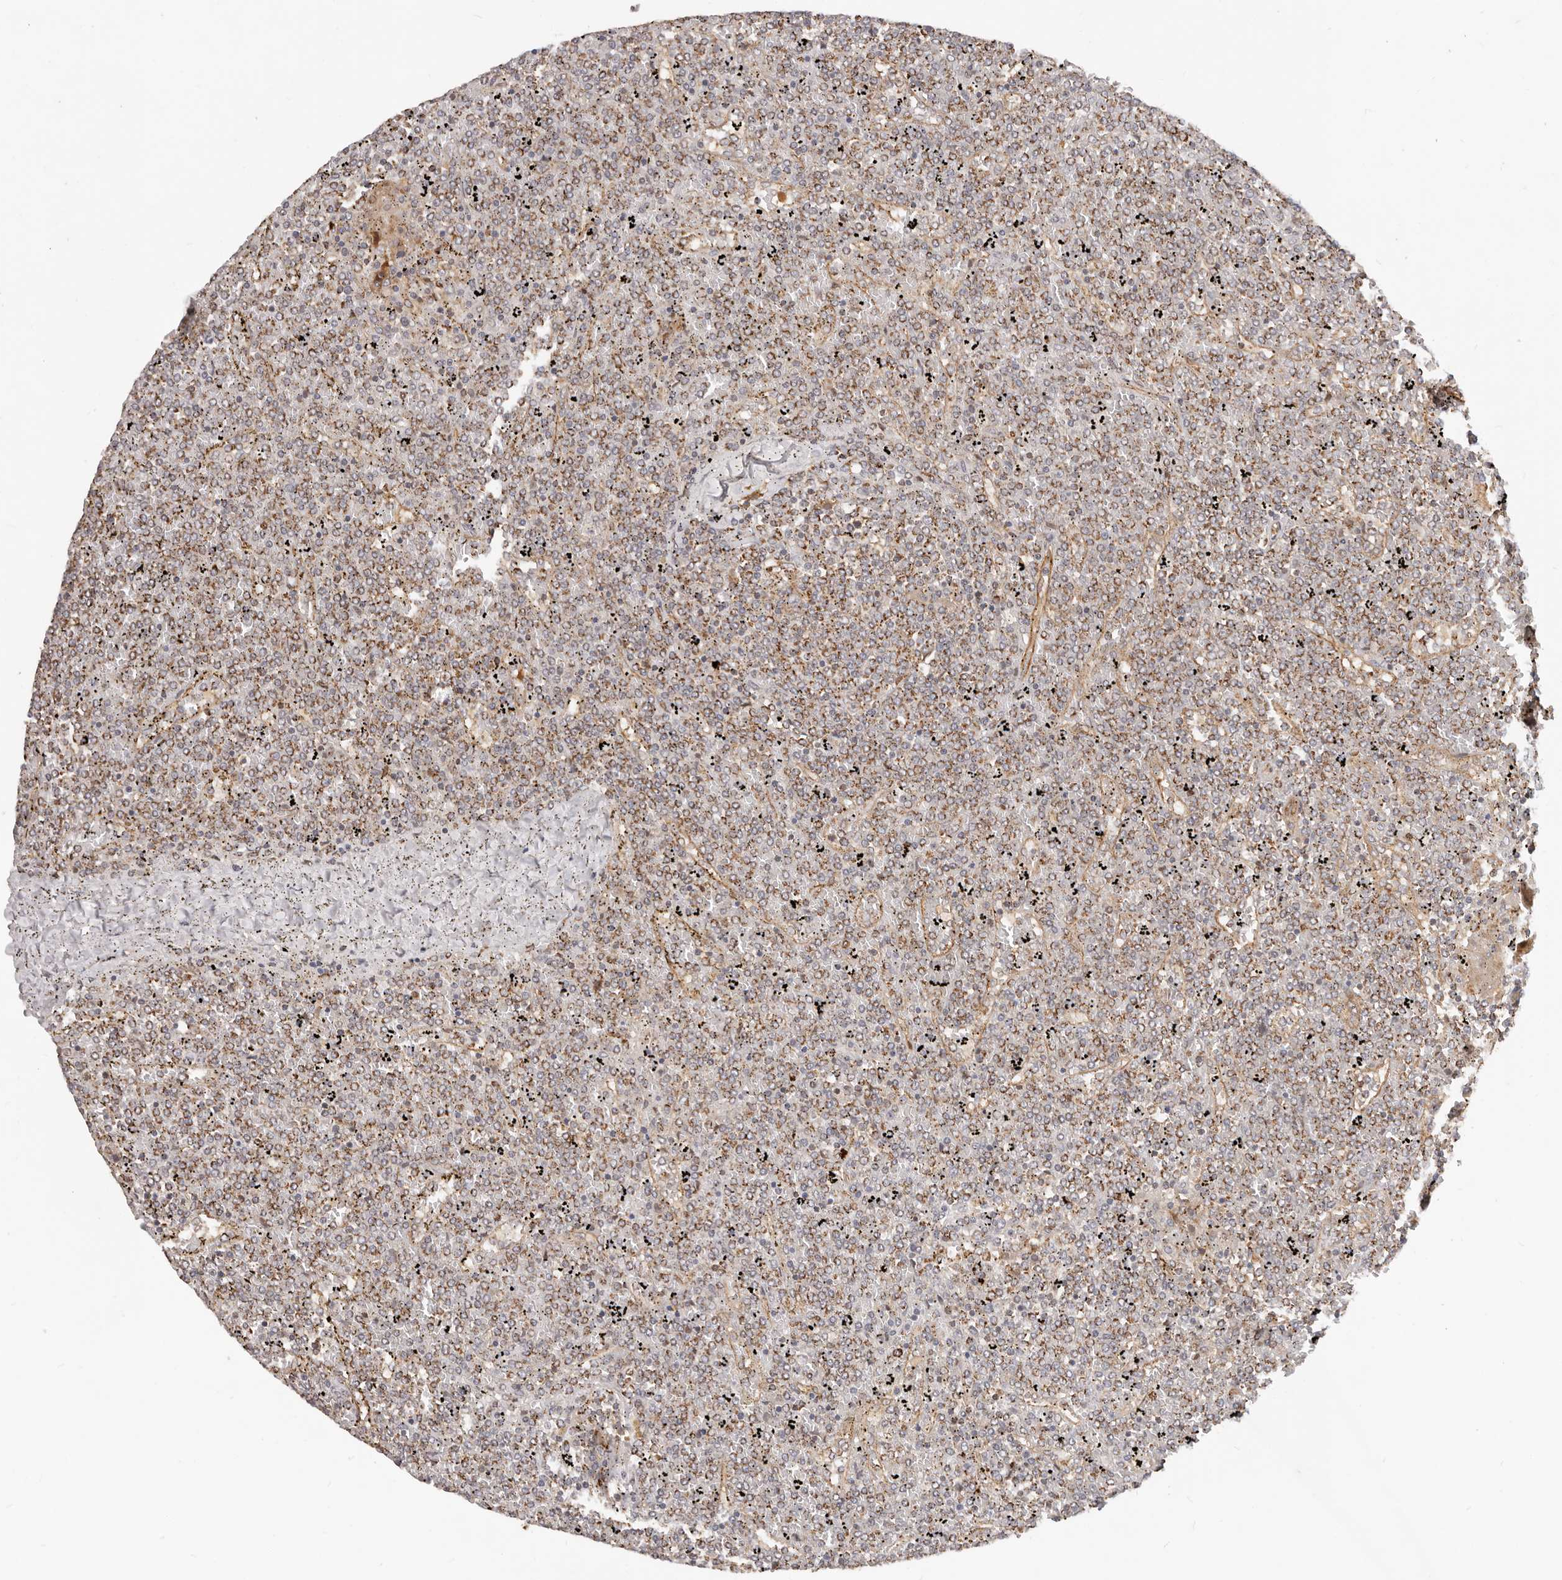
{"staining": {"intensity": "strong", "quantity": ">75%", "location": "cytoplasmic/membranous"}, "tissue": "lymphoma", "cell_type": "Tumor cells", "image_type": "cancer", "snomed": [{"axis": "morphology", "description": "Malignant lymphoma, non-Hodgkin's type, Low grade"}, {"axis": "topography", "description": "Spleen"}], "caption": "Malignant lymphoma, non-Hodgkin's type (low-grade) tissue exhibits strong cytoplasmic/membranous expression in about >75% of tumor cells, visualized by immunohistochemistry.", "gene": "USP49", "patient": {"sex": "female", "age": 19}}